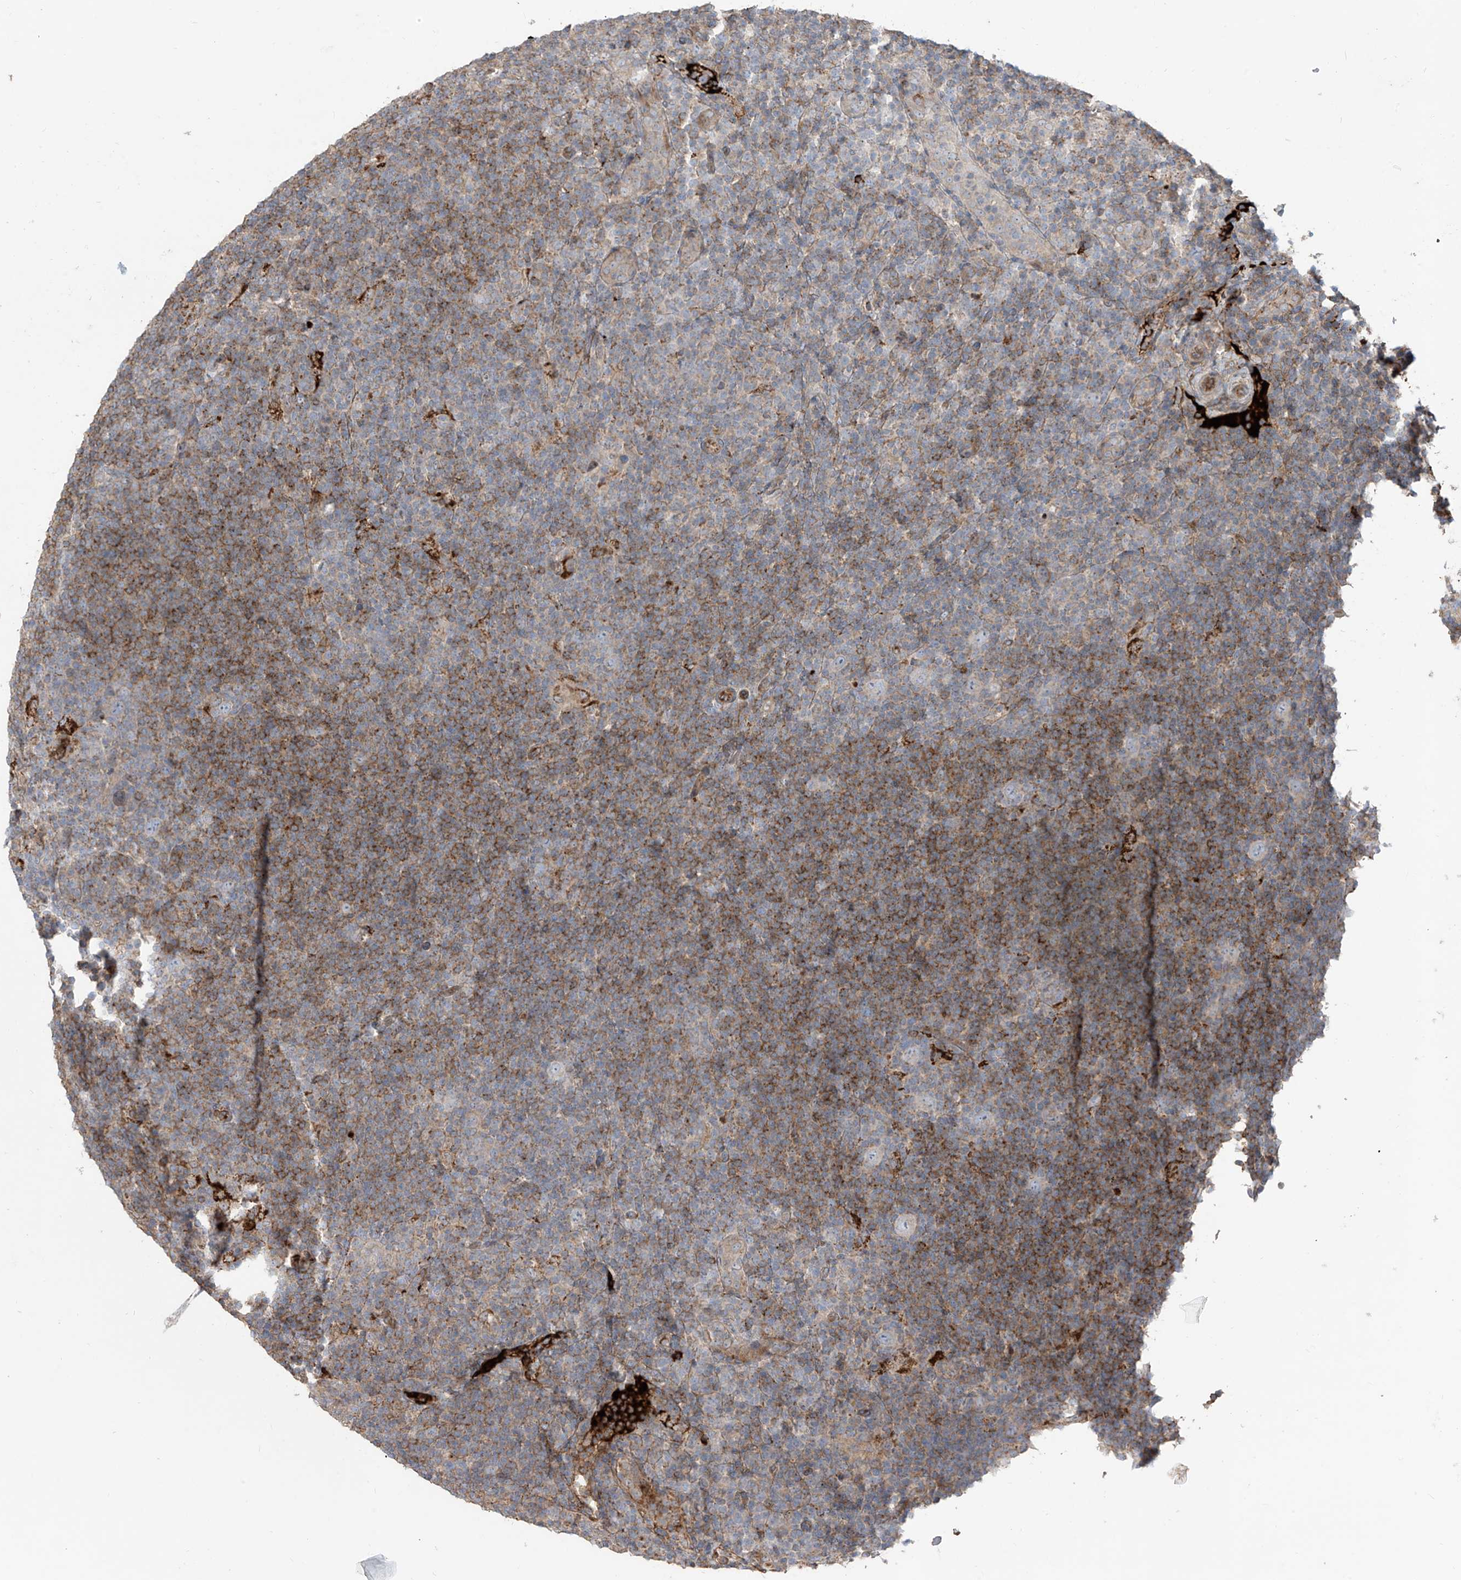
{"staining": {"intensity": "negative", "quantity": "none", "location": "none"}, "tissue": "lymphoma", "cell_type": "Tumor cells", "image_type": "cancer", "snomed": [{"axis": "morphology", "description": "Hodgkin's disease, NOS"}, {"axis": "topography", "description": "Lymph node"}], "caption": "Human Hodgkin's disease stained for a protein using immunohistochemistry (IHC) demonstrates no positivity in tumor cells.", "gene": "ABTB1", "patient": {"sex": "female", "age": 57}}